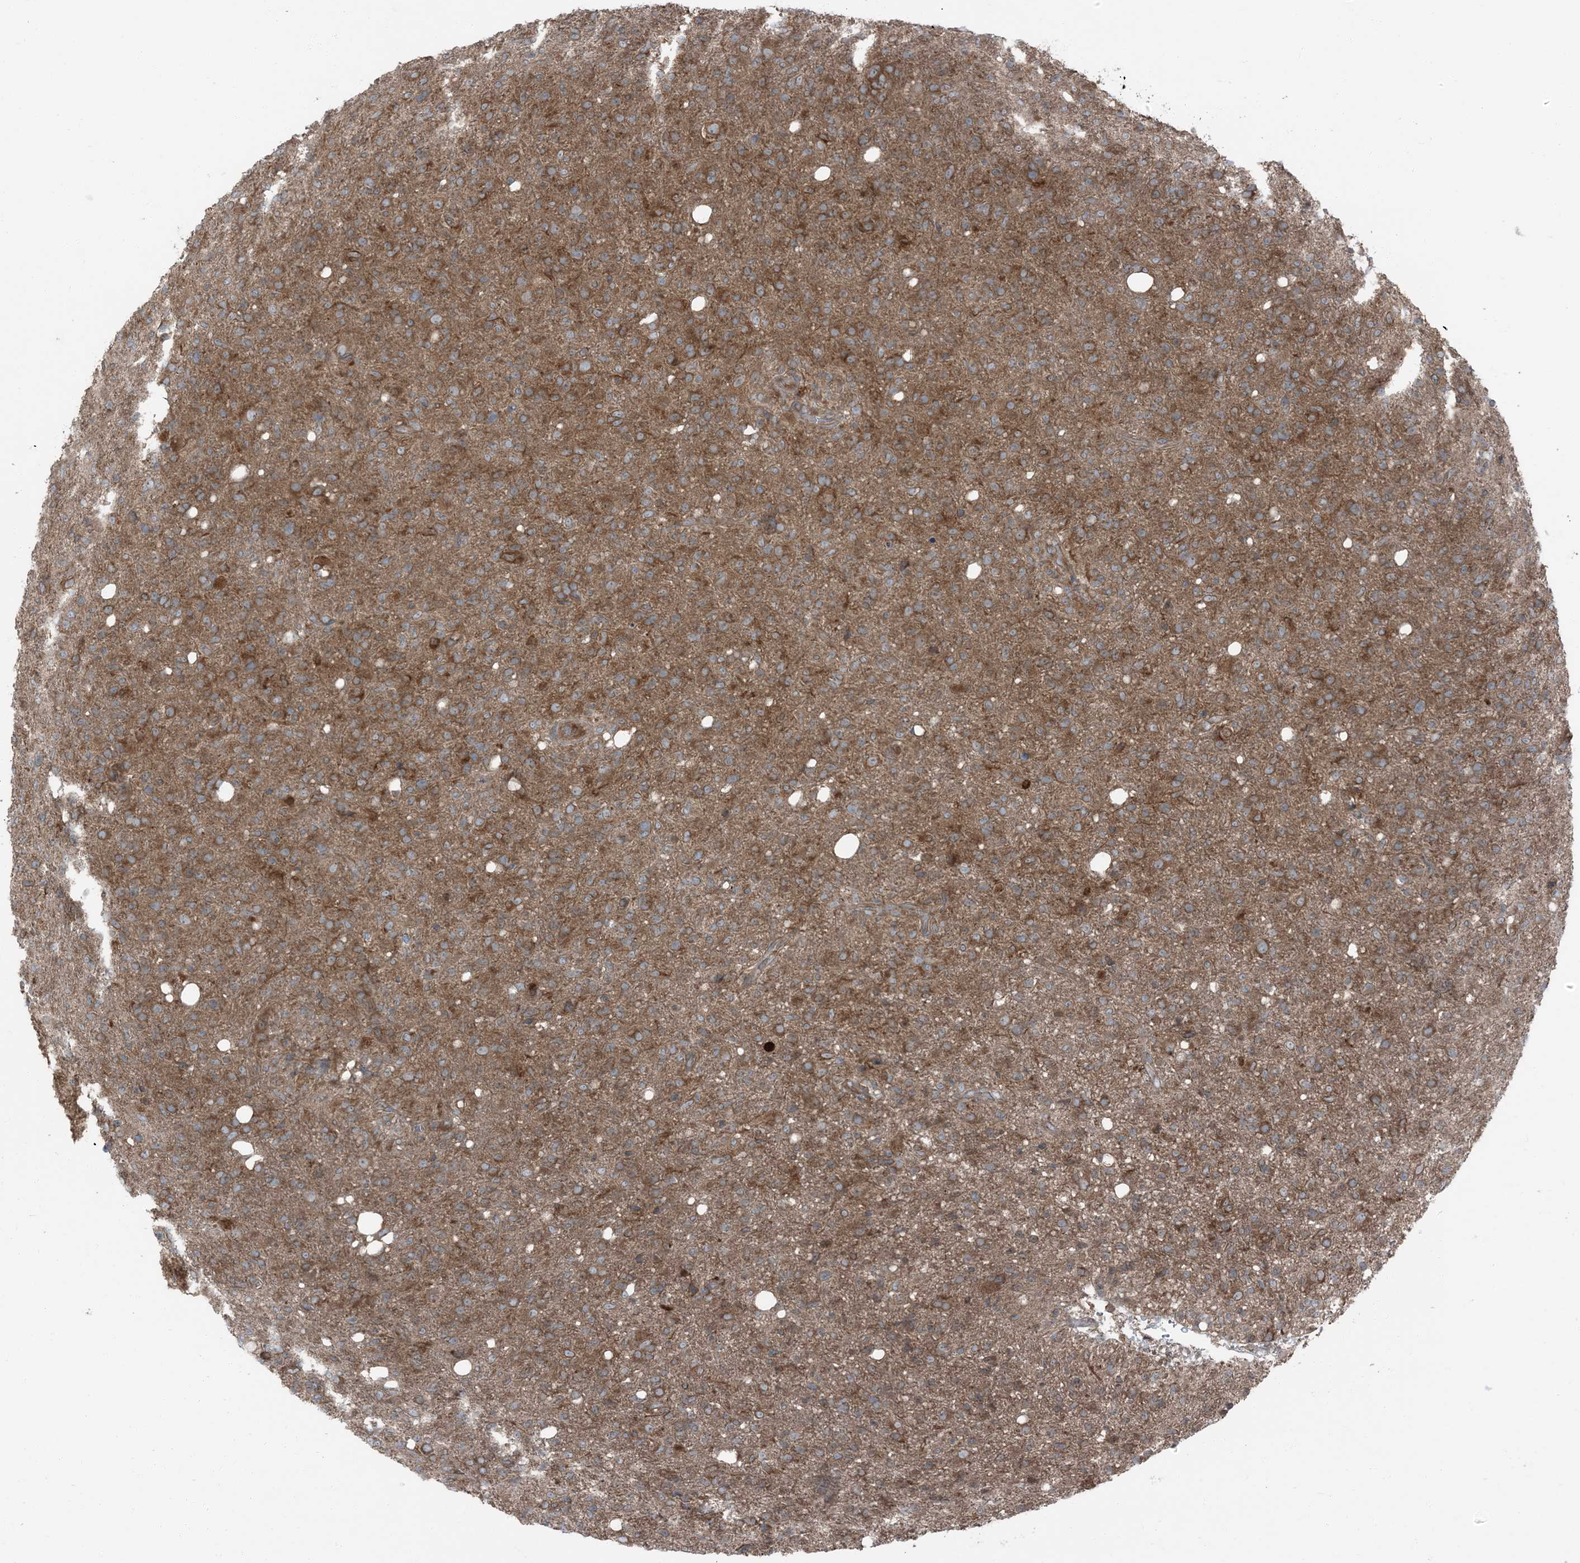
{"staining": {"intensity": "moderate", "quantity": ">75%", "location": "cytoplasmic/membranous"}, "tissue": "glioma", "cell_type": "Tumor cells", "image_type": "cancer", "snomed": [{"axis": "morphology", "description": "Glioma, malignant, High grade"}, {"axis": "topography", "description": "Brain"}], "caption": "Glioma stained for a protein (brown) demonstrates moderate cytoplasmic/membranous positive positivity in approximately >75% of tumor cells.", "gene": "RAB3GAP1", "patient": {"sex": "female", "age": 57}}